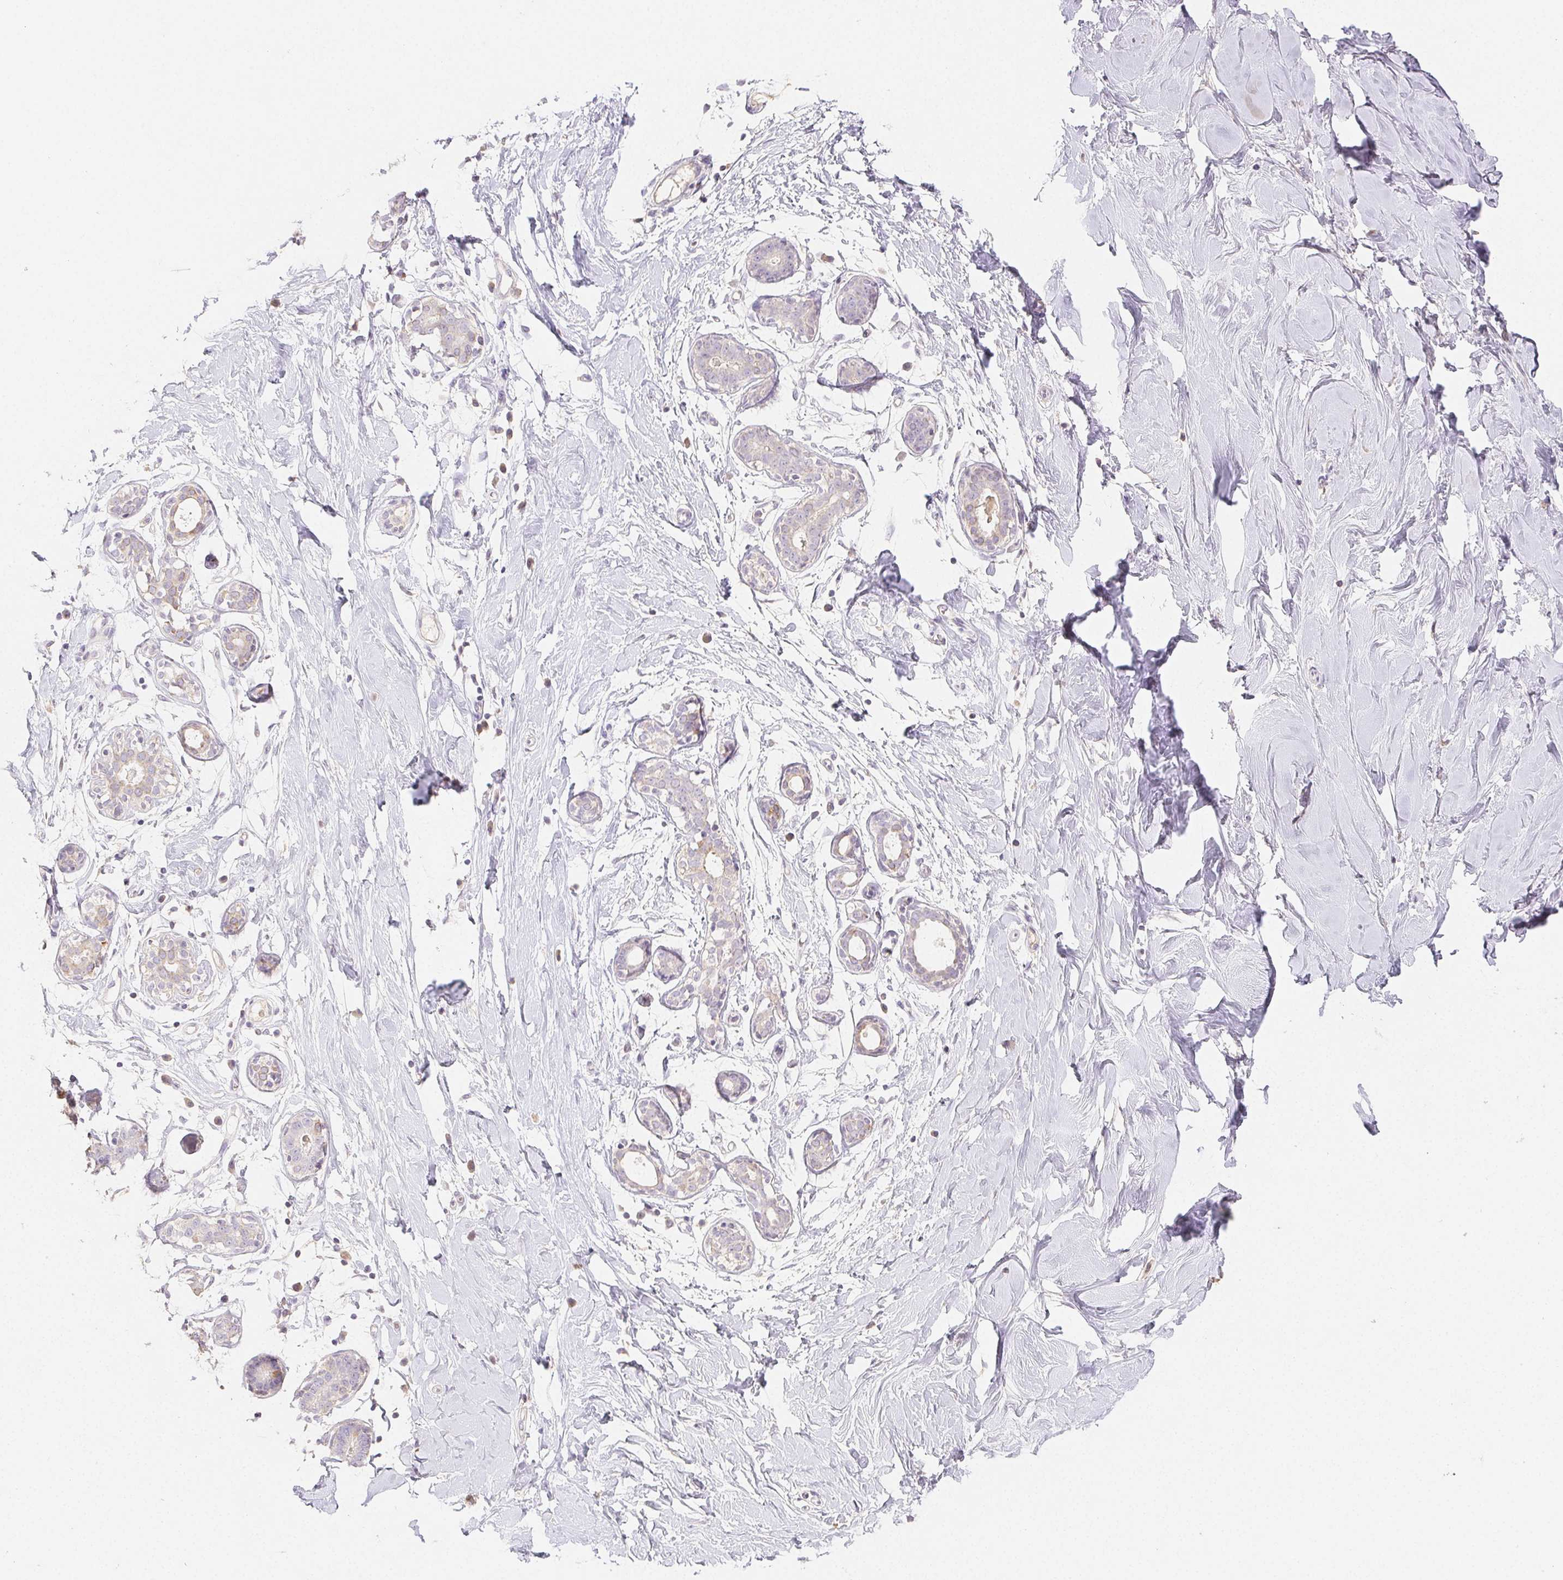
{"staining": {"intensity": "moderate", "quantity": "25%-75%", "location": "cytoplasmic/membranous"}, "tissue": "breast", "cell_type": "Adipocytes", "image_type": "normal", "snomed": [{"axis": "morphology", "description": "Normal tissue, NOS"}, {"axis": "topography", "description": "Breast"}], "caption": "Benign breast exhibits moderate cytoplasmic/membranous expression in about 25%-75% of adipocytes, visualized by immunohistochemistry. (DAB IHC, brown staining for protein, blue staining for nuclei).", "gene": "ACVR1B", "patient": {"sex": "female", "age": 27}}